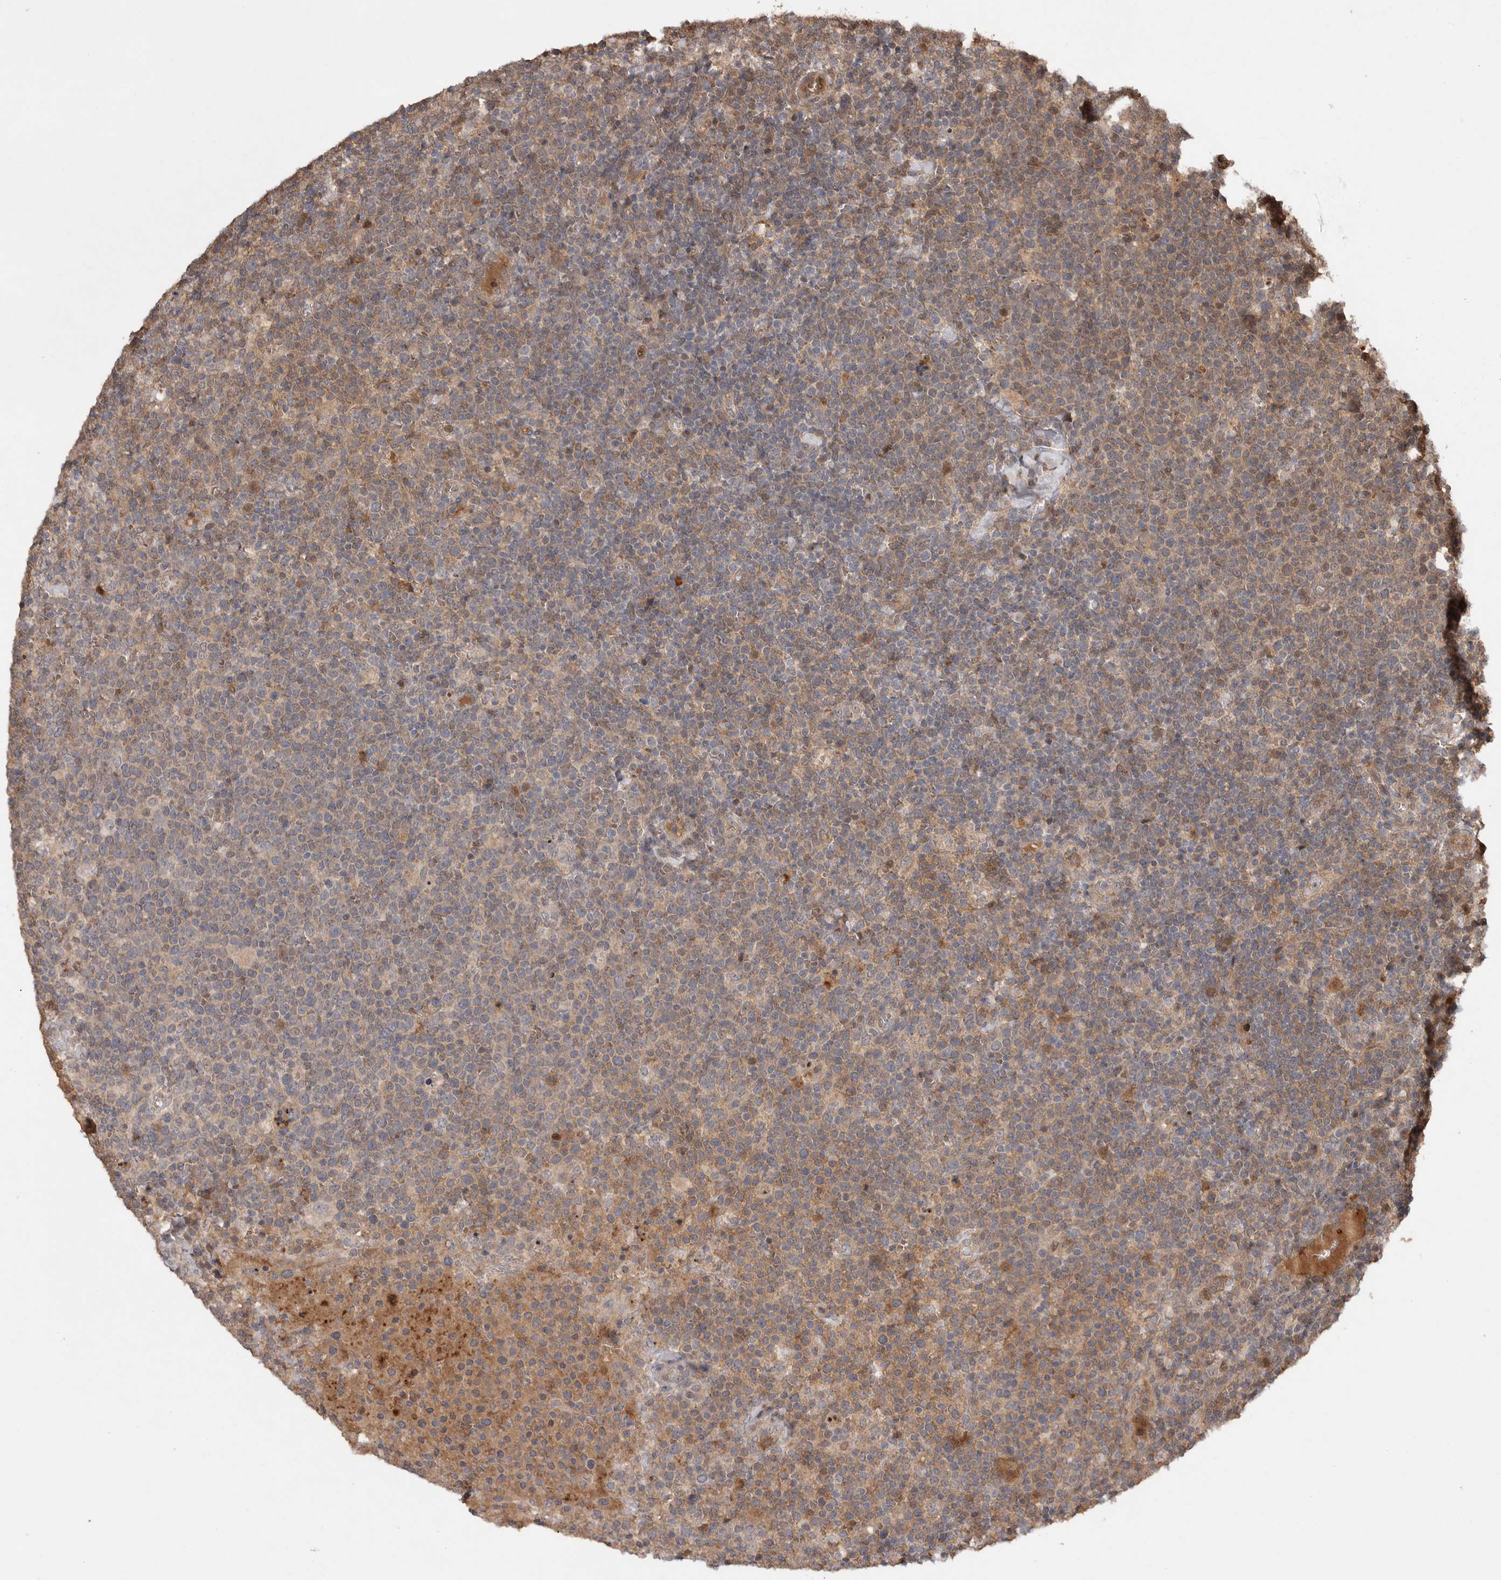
{"staining": {"intensity": "moderate", "quantity": "25%-75%", "location": "cytoplasmic/membranous"}, "tissue": "lymphoma", "cell_type": "Tumor cells", "image_type": "cancer", "snomed": [{"axis": "morphology", "description": "Malignant lymphoma, non-Hodgkin's type, High grade"}, {"axis": "topography", "description": "Lymph node"}], "caption": "This is an image of immunohistochemistry staining of lymphoma, which shows moderate staining in the cytoplasmic/membranous of tumor cells.", "gene": "VN1R4", "patient": {"sex": "male", "age": 61}}